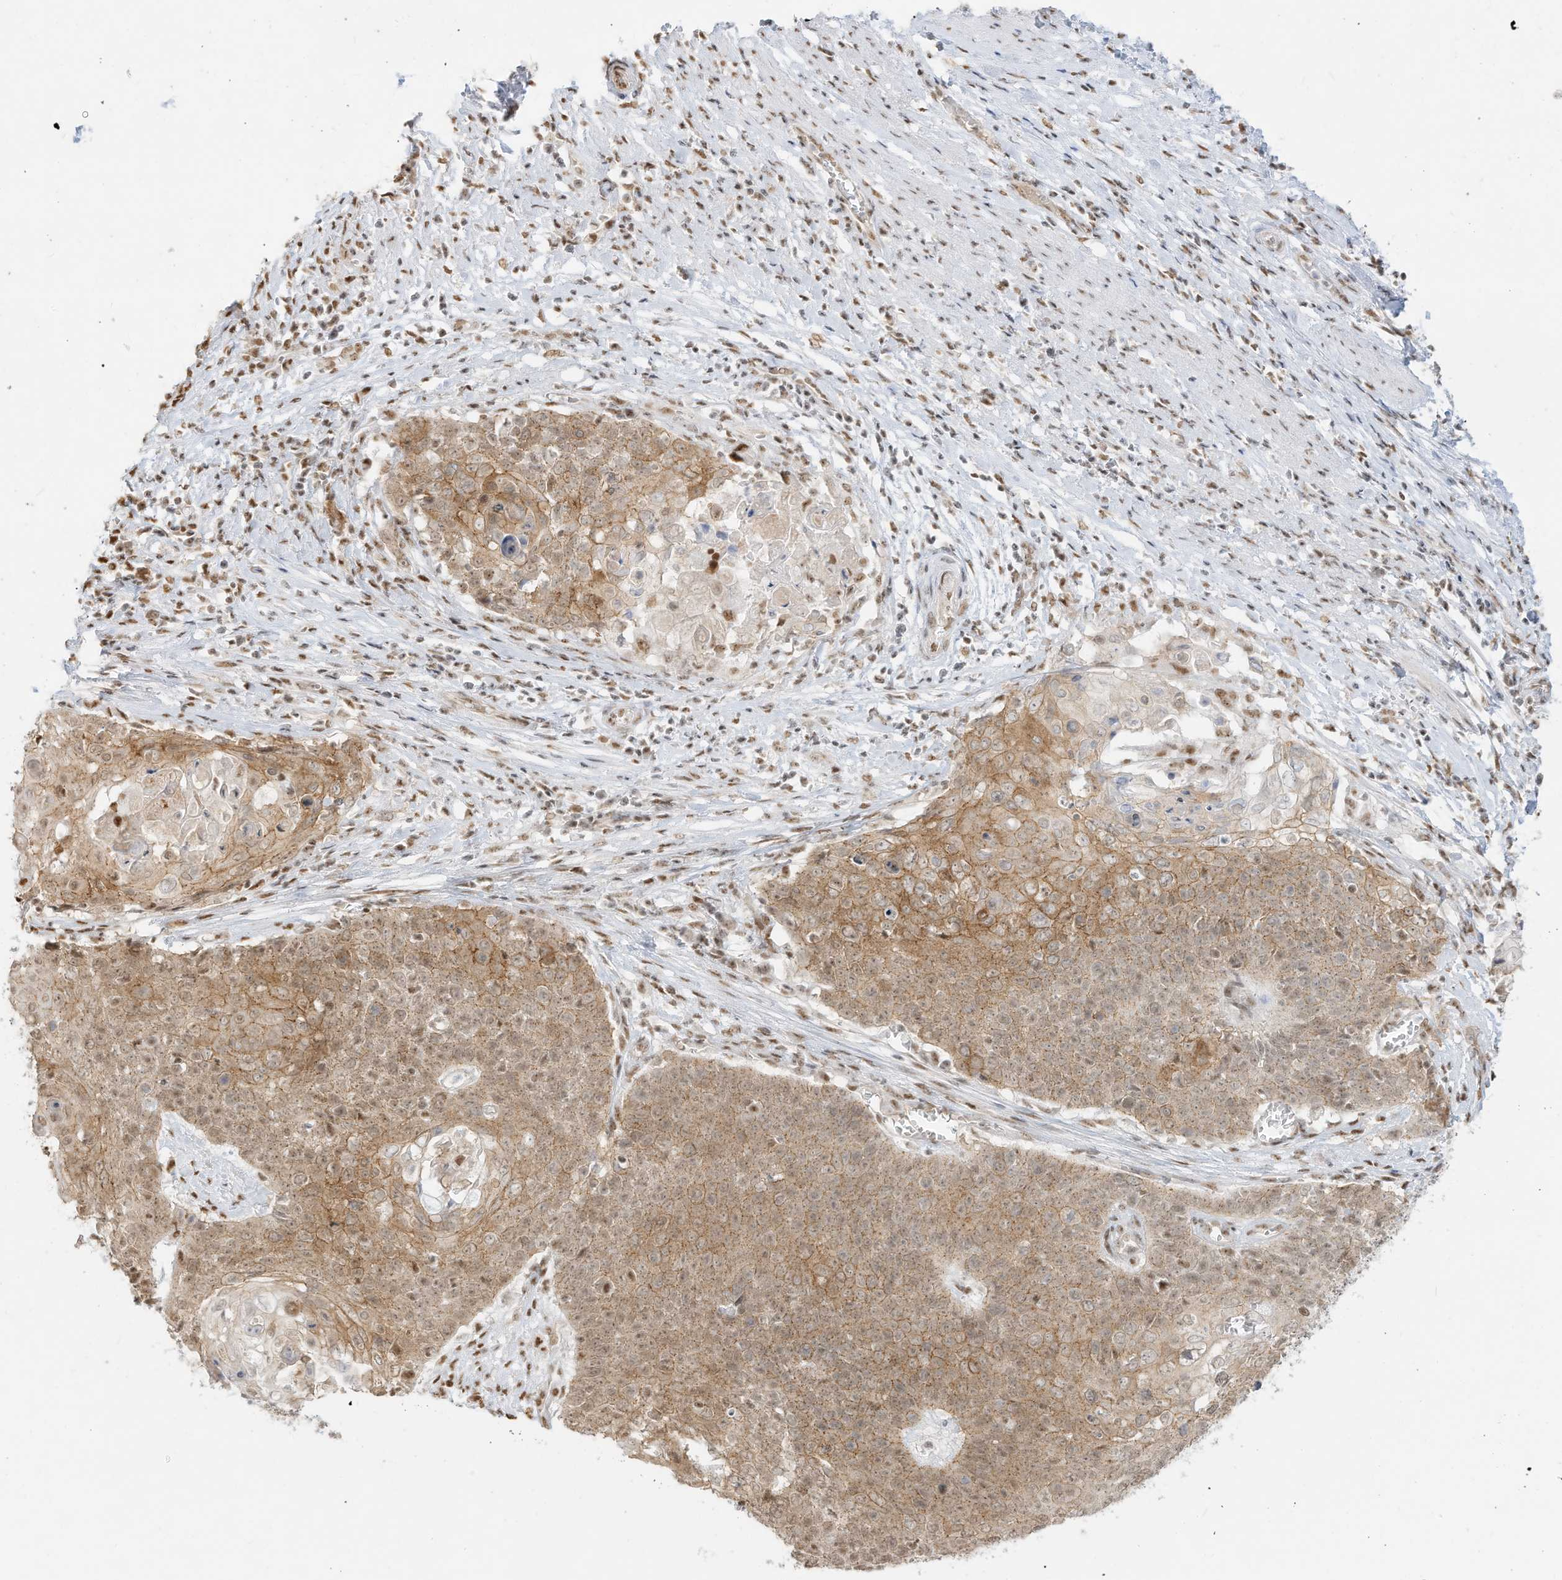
{"staining": {"intensity": "moderate", "quantity": ">75%", "location": "cytoplasmic/membranous,nuclear"}, "tissue": "cervical cancer", "cell_type": "Tumor cells", "image_type": "cancer", "snomed": [{"axis": "morphology", "description": "Squamous cell carcinoma, NOS"}, {"axis": "topography", "description": "Cervix"}], "caption": "Protein expression analysis of cervical cancer (squamous cell carcinoma) demonstrates moderate cytoplasmic/membranous and nuclear expression in approximately >75% of tumor cells. (brown staining indicates protein expression, while blue staining denotes nuclei).", "gene": "NHSL1", "patient": {"sex": "female", "age": 39}}